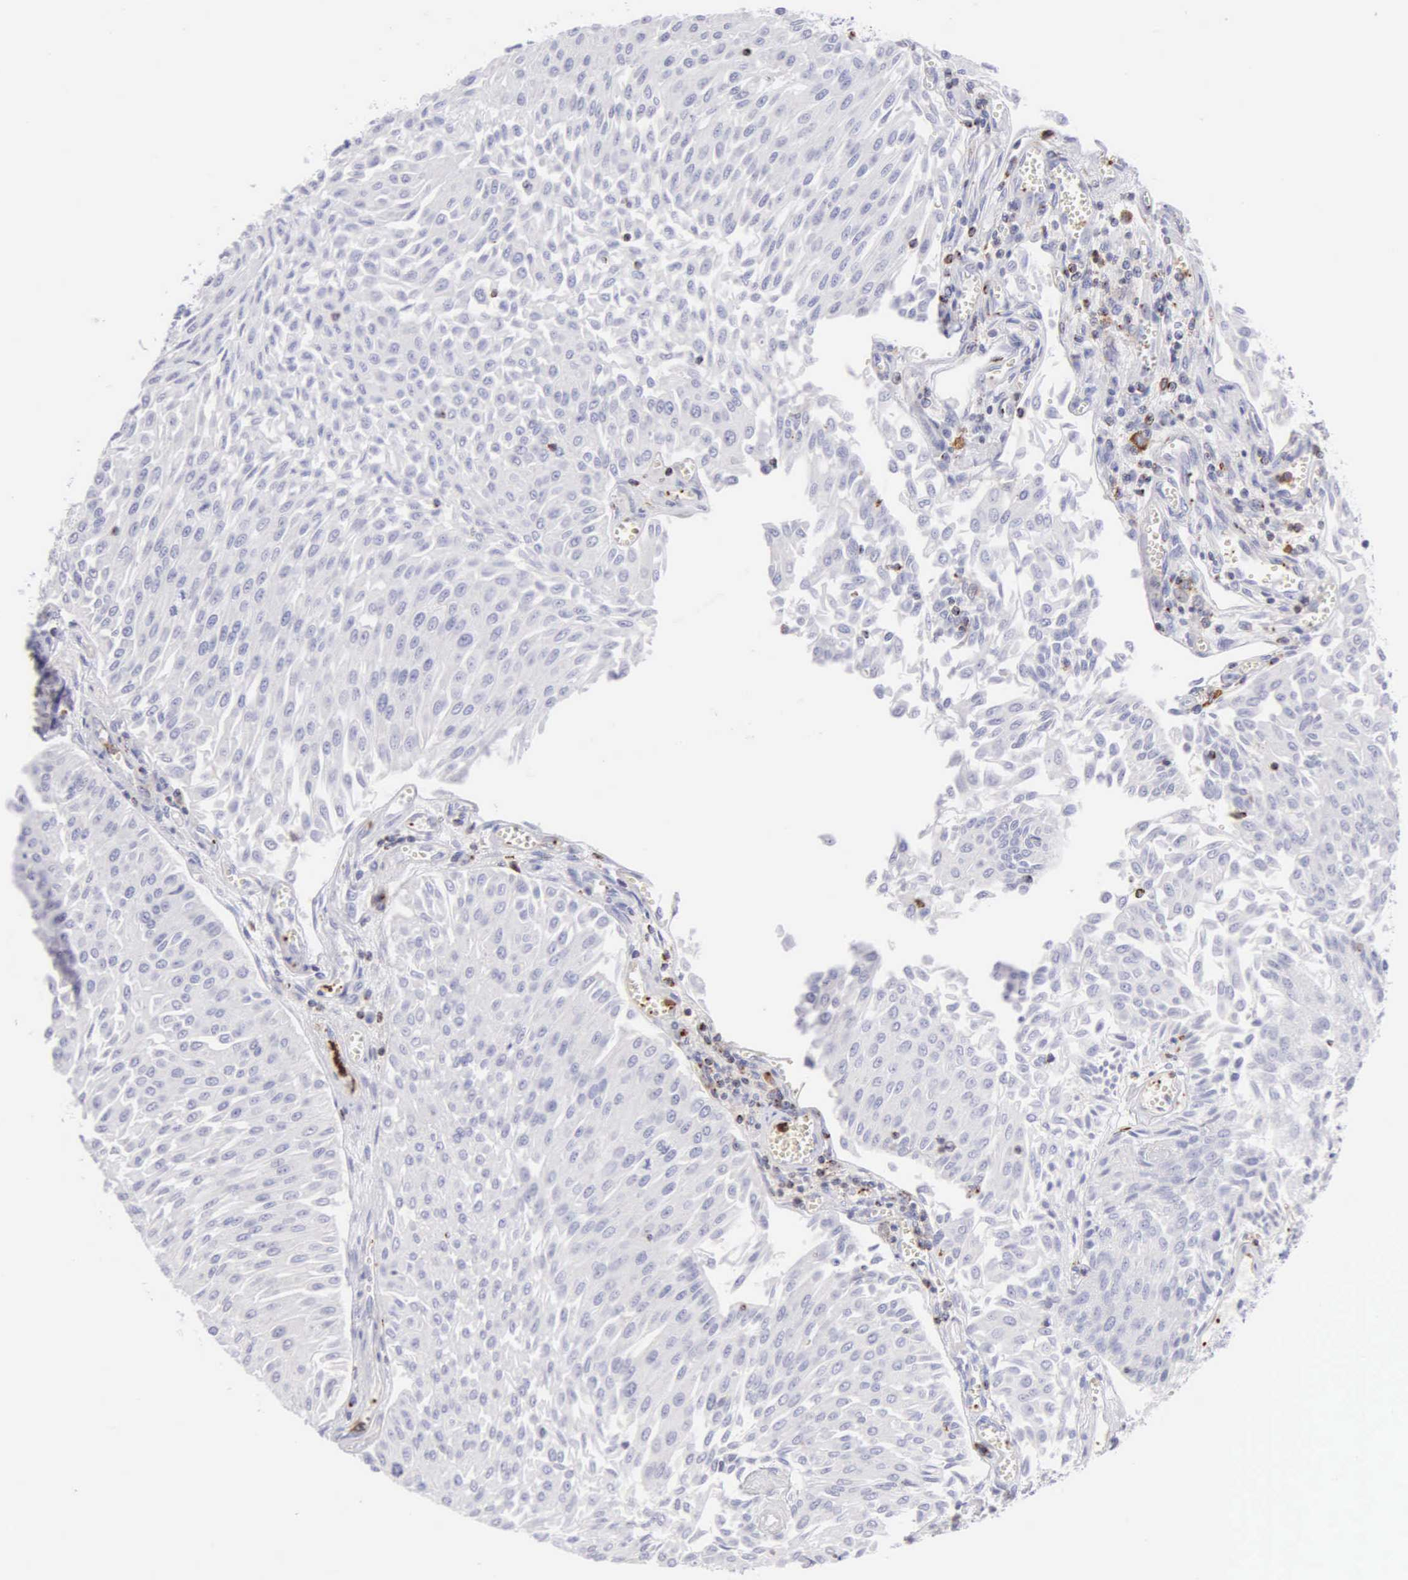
{"staining": {"intensity": "negative", "quantity": "none", "location": "none"}, "tissue": "urothelial cancer", "cell_type": "Tumor cells", "image_type": "cancer", "snomed": [{"axis": "morphology", "description": "Urothelial carcinoma, Low grade"}, {"axis": "topography", "description": "Urinary bladder"}], "caption": "This is a histopathology image of immunohistochemistry staining of urothelial cancer, which shows no expression in tumor cells.", "gene": "SRGN", "patient": {"sex": "male", "age": 86}}